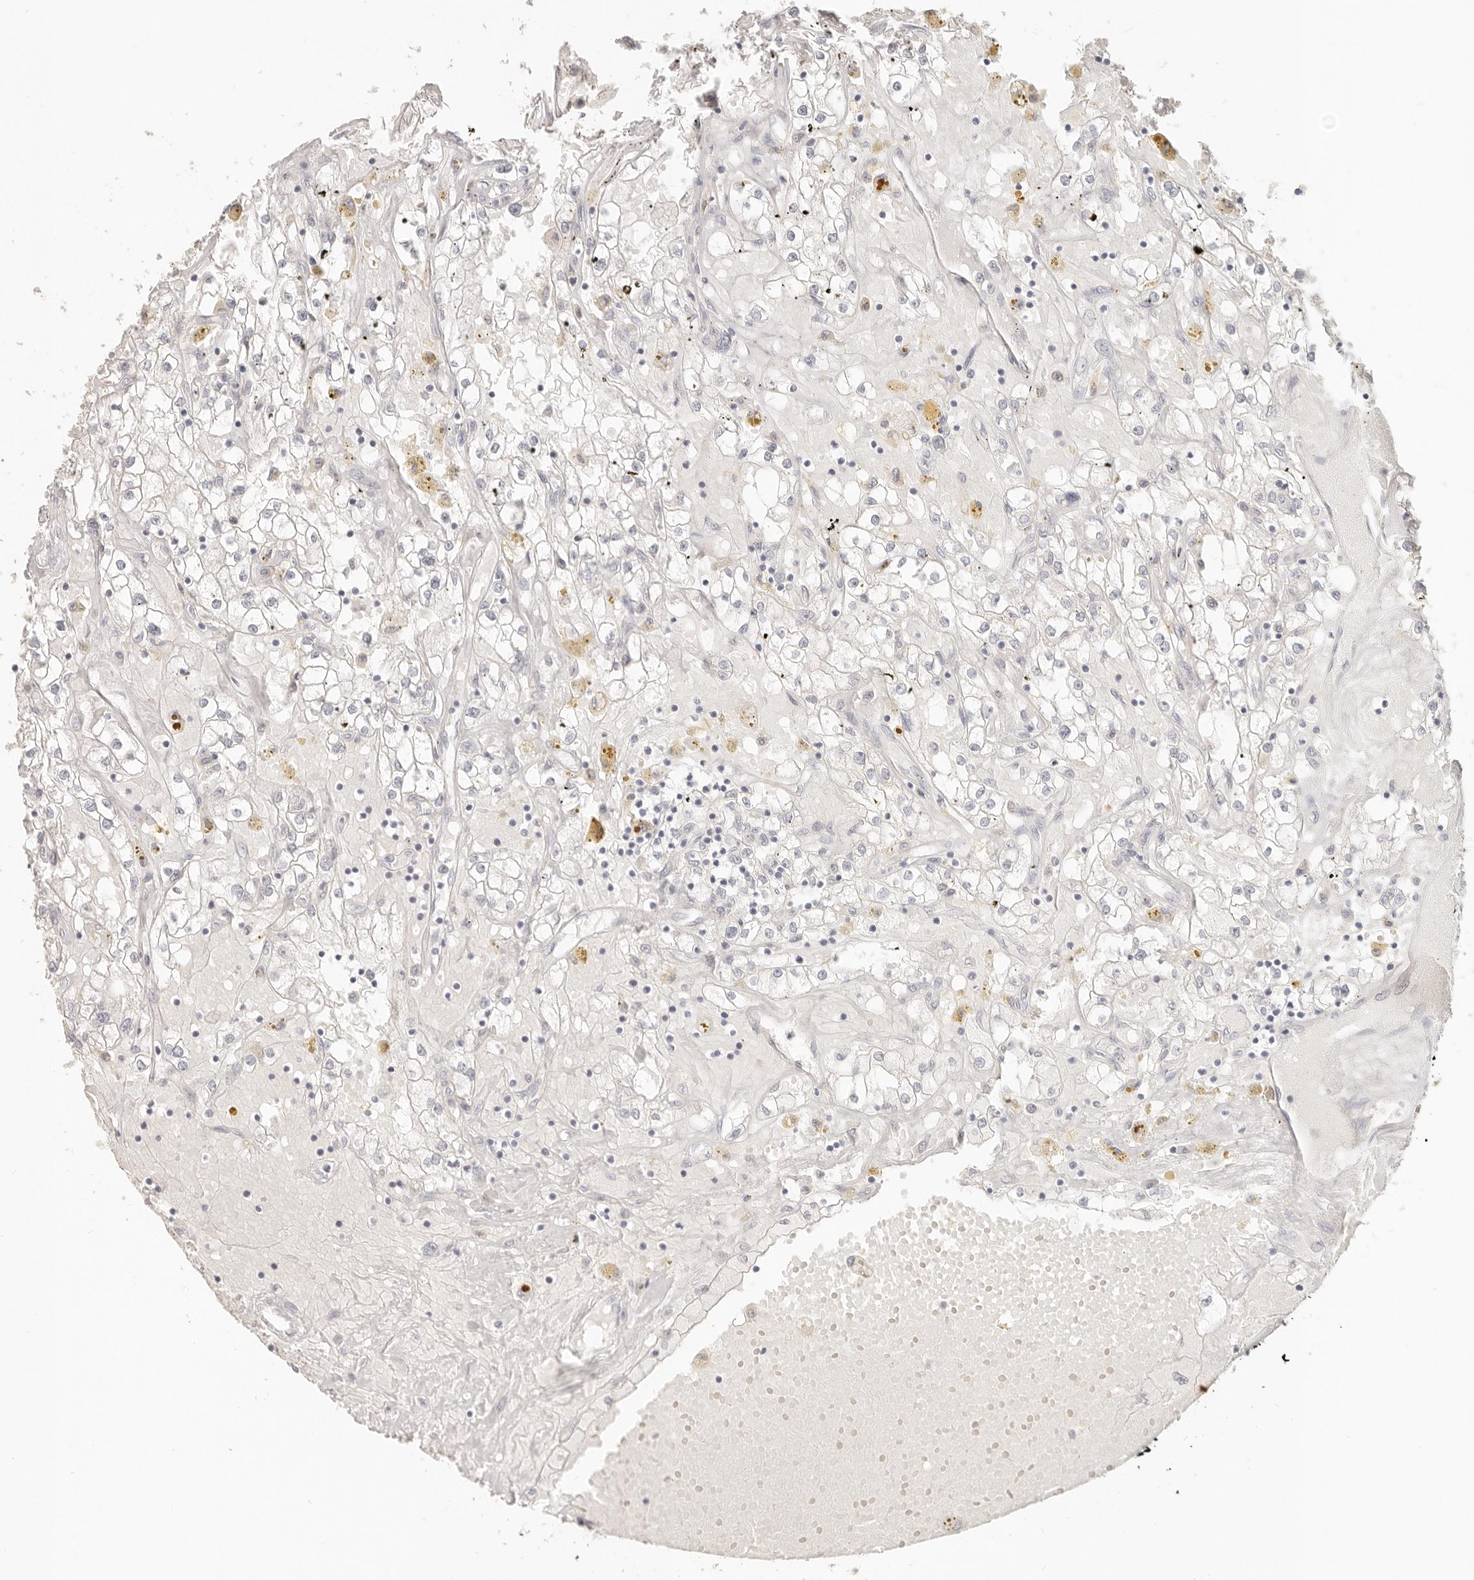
{"staining": {"intensity": "negative", "quantity": "none", "location": "none"}, "tissue": "renal cancer", "cell_type": "Tumor cells", "image_type": "cancer", "snomed": [{"axis": "morphology", "description": "Adenocarcinoma, NOS"}, {"axis": "topography", "description": "Kidney"}], "caption": "Histopathology image shows no significant protein staining in tumor cells of renal cancer (adenocarcinoma).", "gene": "EPCAM", "patient": {"sex": "male", "age": 56}}